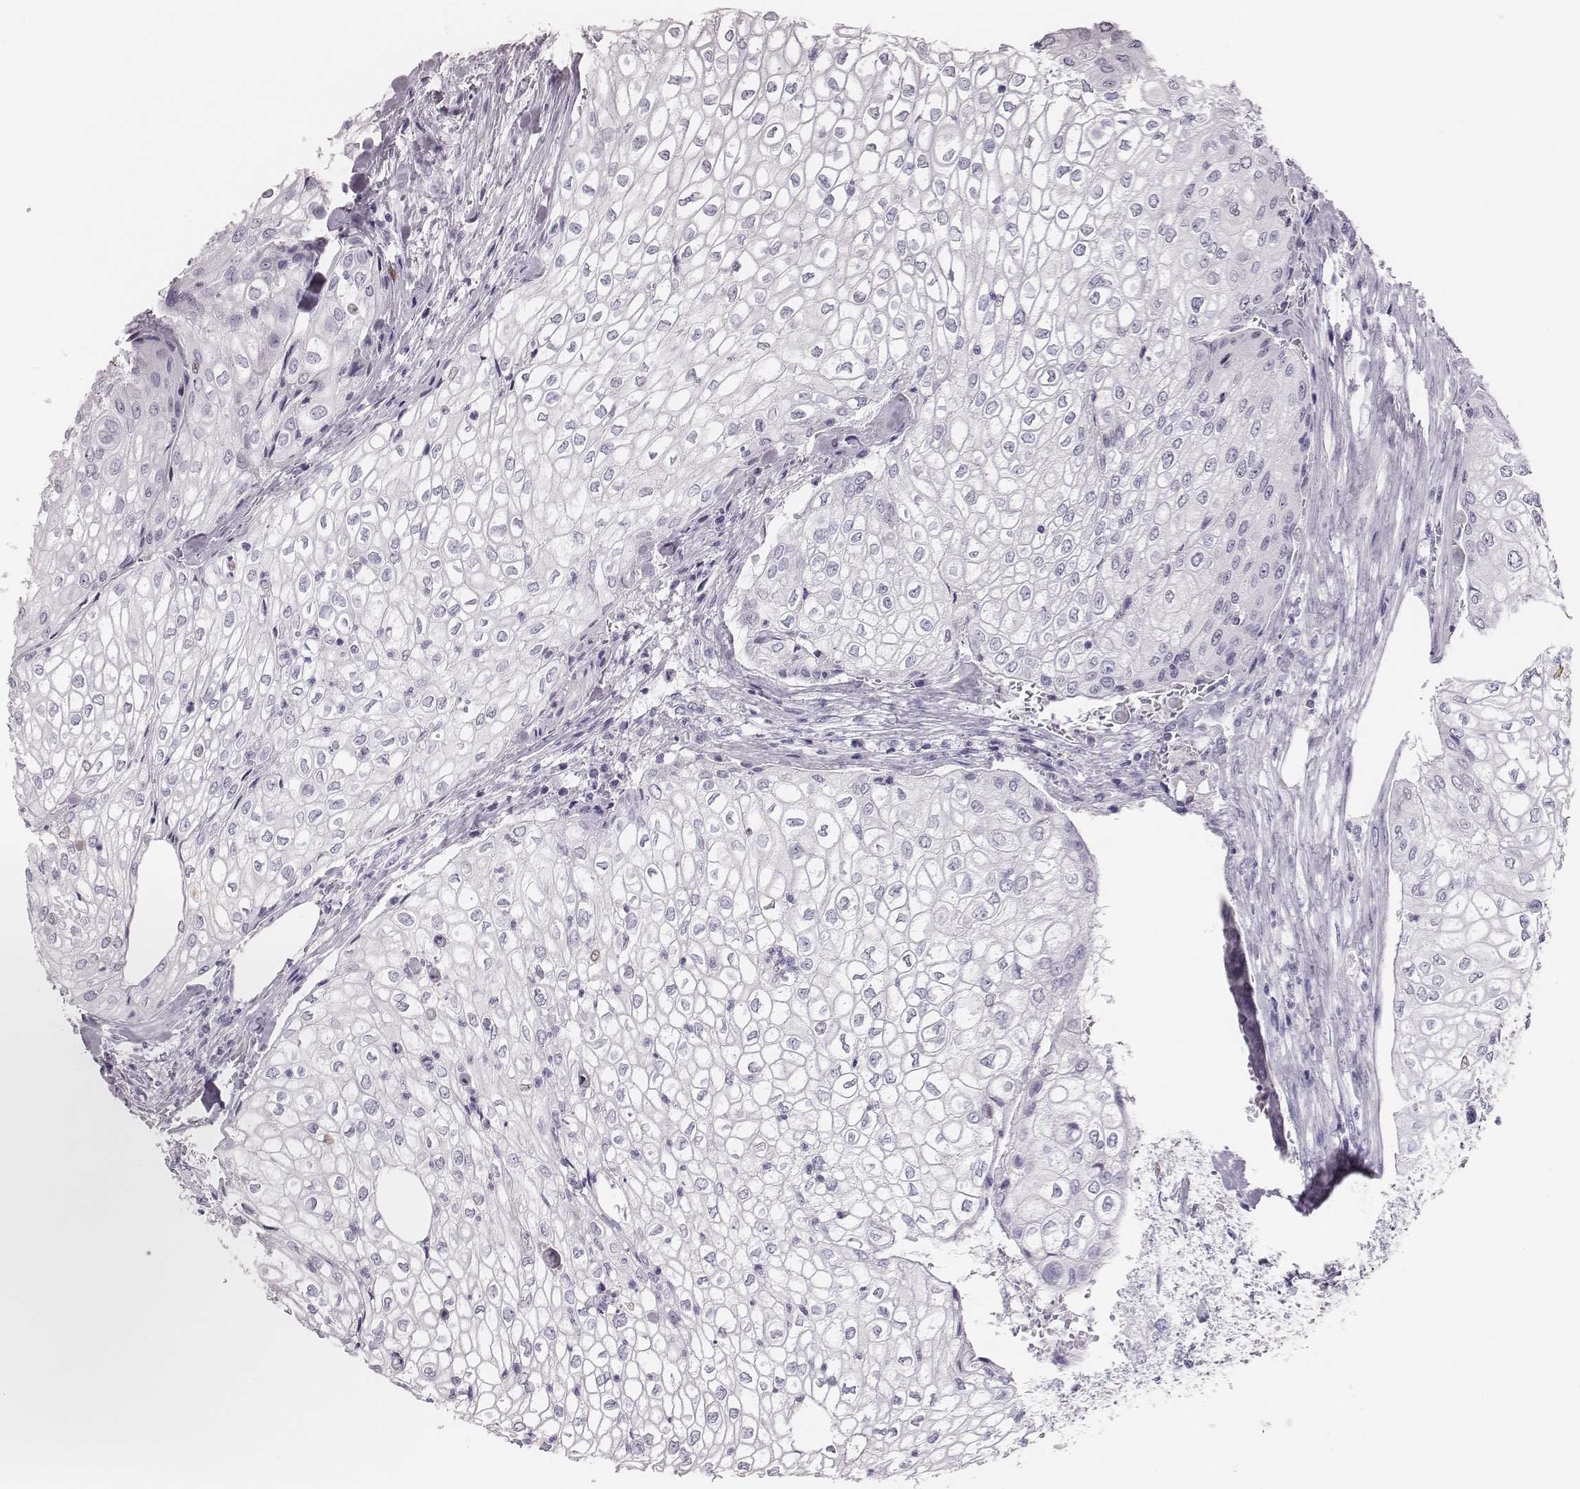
{"staining": {"intensity": "negative", "quantity": "none", "location": "none"}, "tissue": "urothelial cancer", "cell_type": "Tumor cells", "image_type": "cancer", "snomed": [{"axis": "morphology", "description": "Urothelial carcinoma, High grade"}, {"axis": "topography", "description": "Urinary bladder"}], "caption": "Tumor cells show no significant positivity in urothelial cancer.", "gene": "H1-6", "patient": {"sex": "male", "age": 62}}